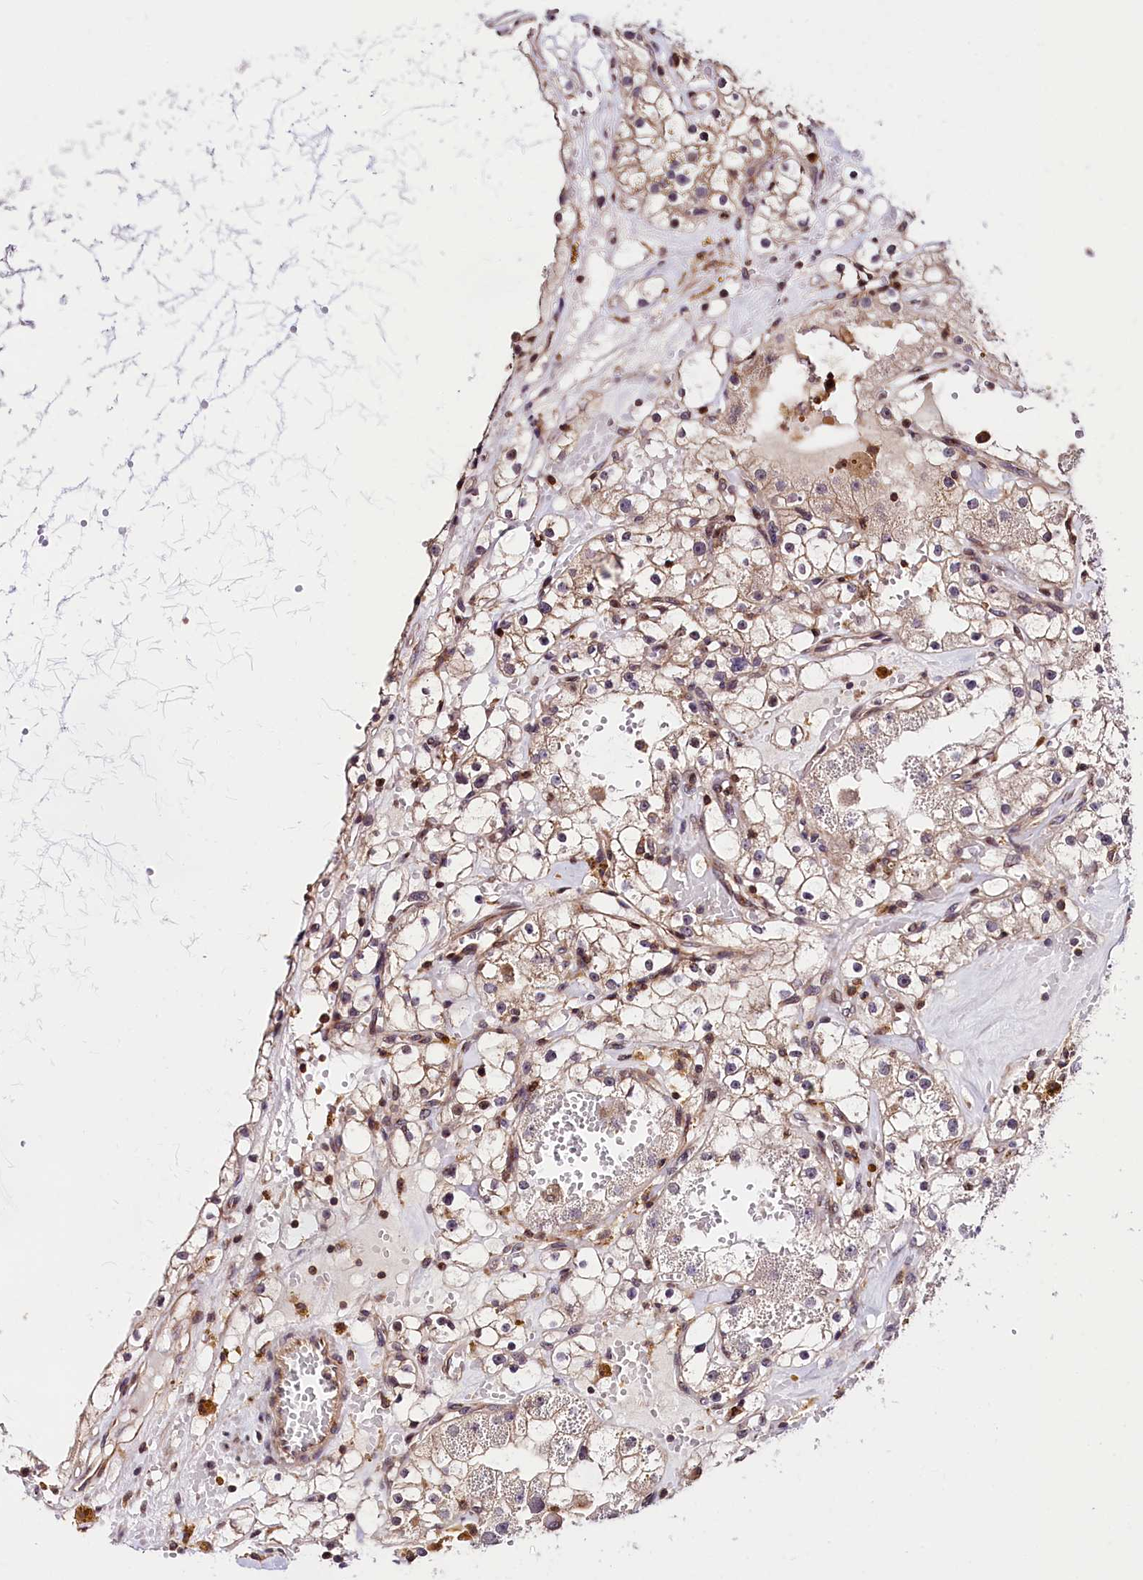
{"staining": {"intensity": "negative", "quantity": "none", "location": "none"}, "tissue": "renal cancer", "cell_type": "Tumor cells", "image_type": "cancer", "snomed": [{"axis": "morphology", "description": "Adenocarcinoma, NOS"}, {"axis": "topography", "description": "Kidney"}], "caption": "IHC of renal adenocarcinoma demonstrates no expression in tumor cells. (Brightfield microscopy of DAB (3,3'-diaminobenzidine) immunohistochemistry (IHC) at high magnification).", "gene": "CHORDC1", "patient": {"sex": "male", "age": 56}}